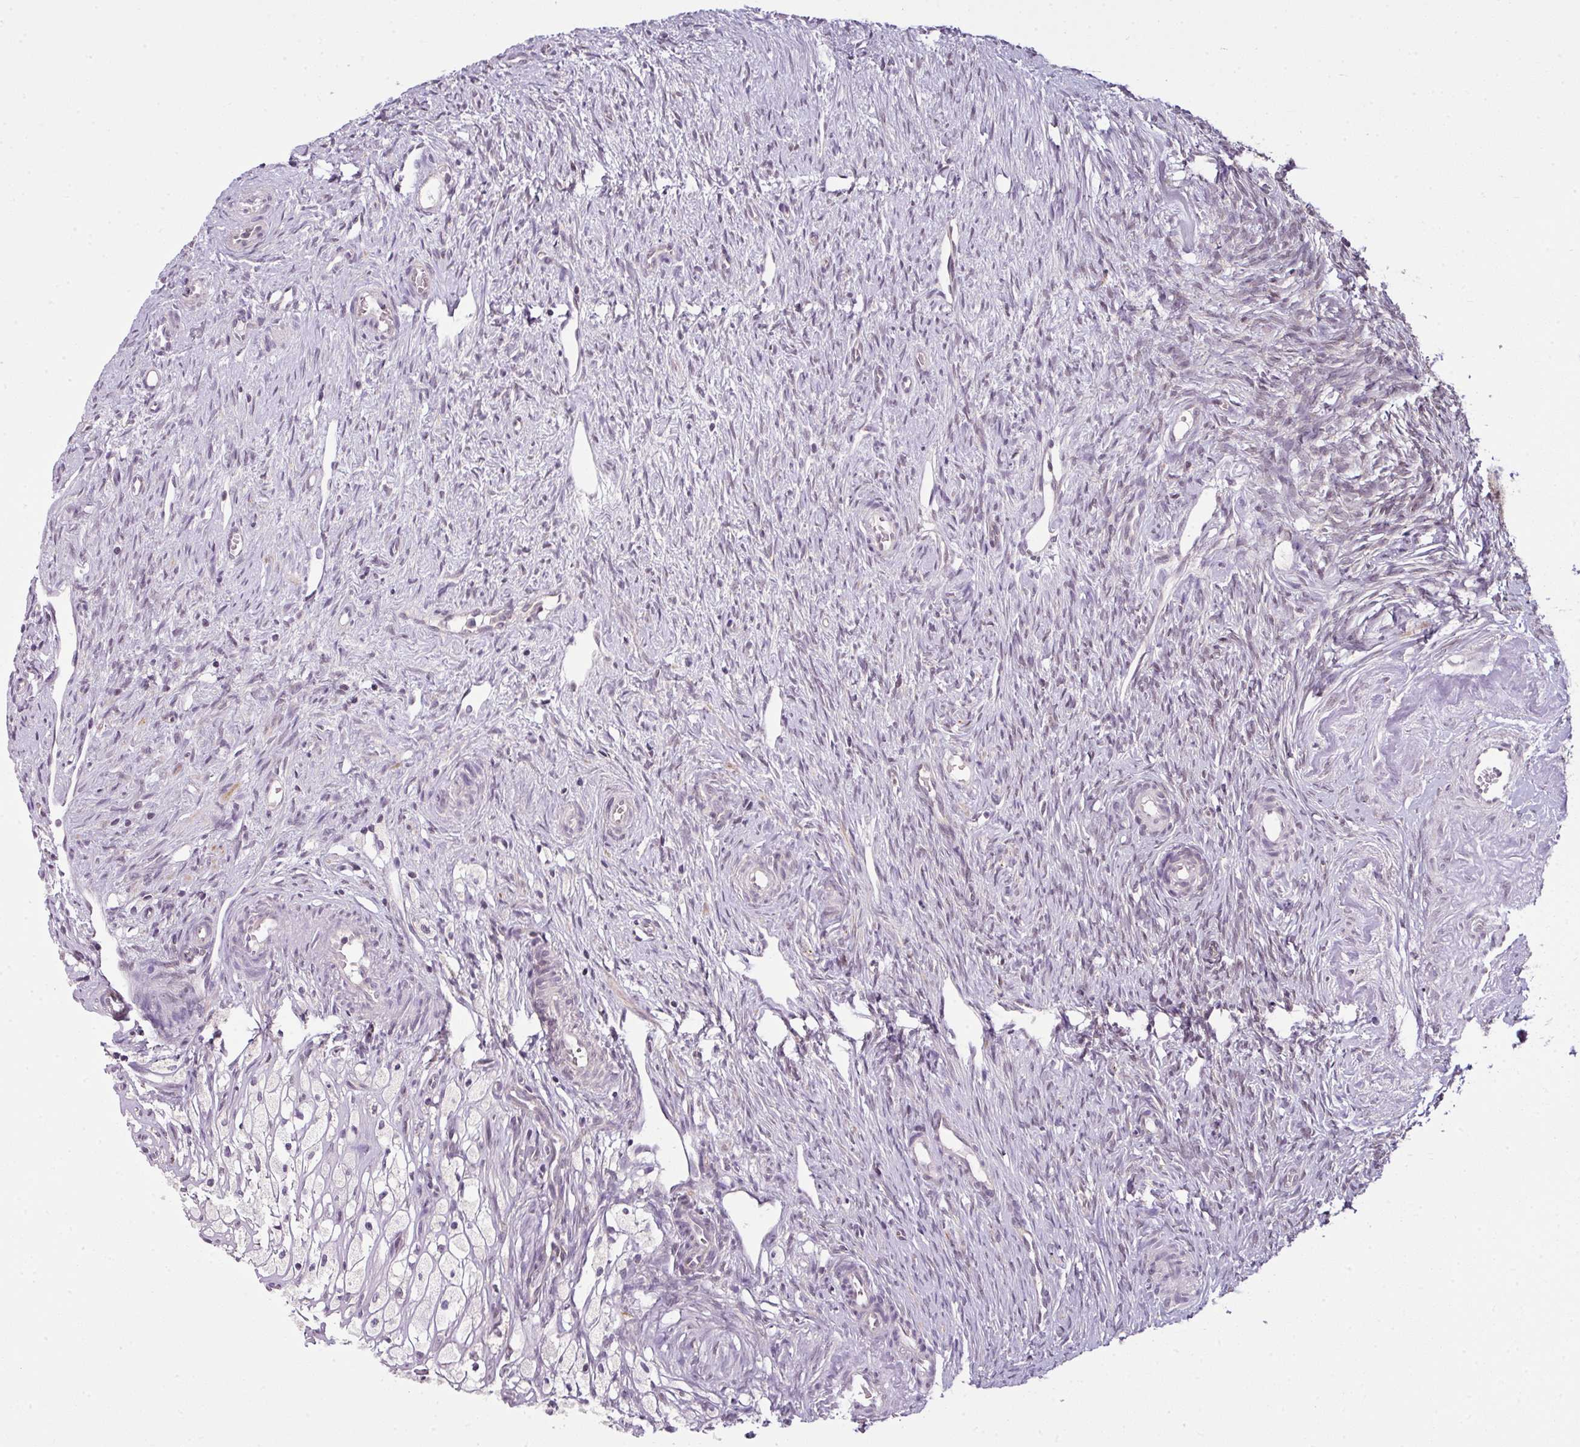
{"staining": {"intensity": "moderate", "quantity": "<25%", "location": "nuclear"}, "tissue": "ovary", "cell_type": "Ovarian stroma cells", "image_type": "normal", "snomed": [{"axis": "morphology", "description": "Normal tissue, NOS"}, {"axis": "topography", "description": "Ovary"}], "caption": "Immunohistochemical staining of normal ovary shows <25% levels of moderate nuclear protein positivity in approximately <25% of ovarian stroma cells.", "gene": "DERPC", "patient": {"sex": "female", "age": 51}}